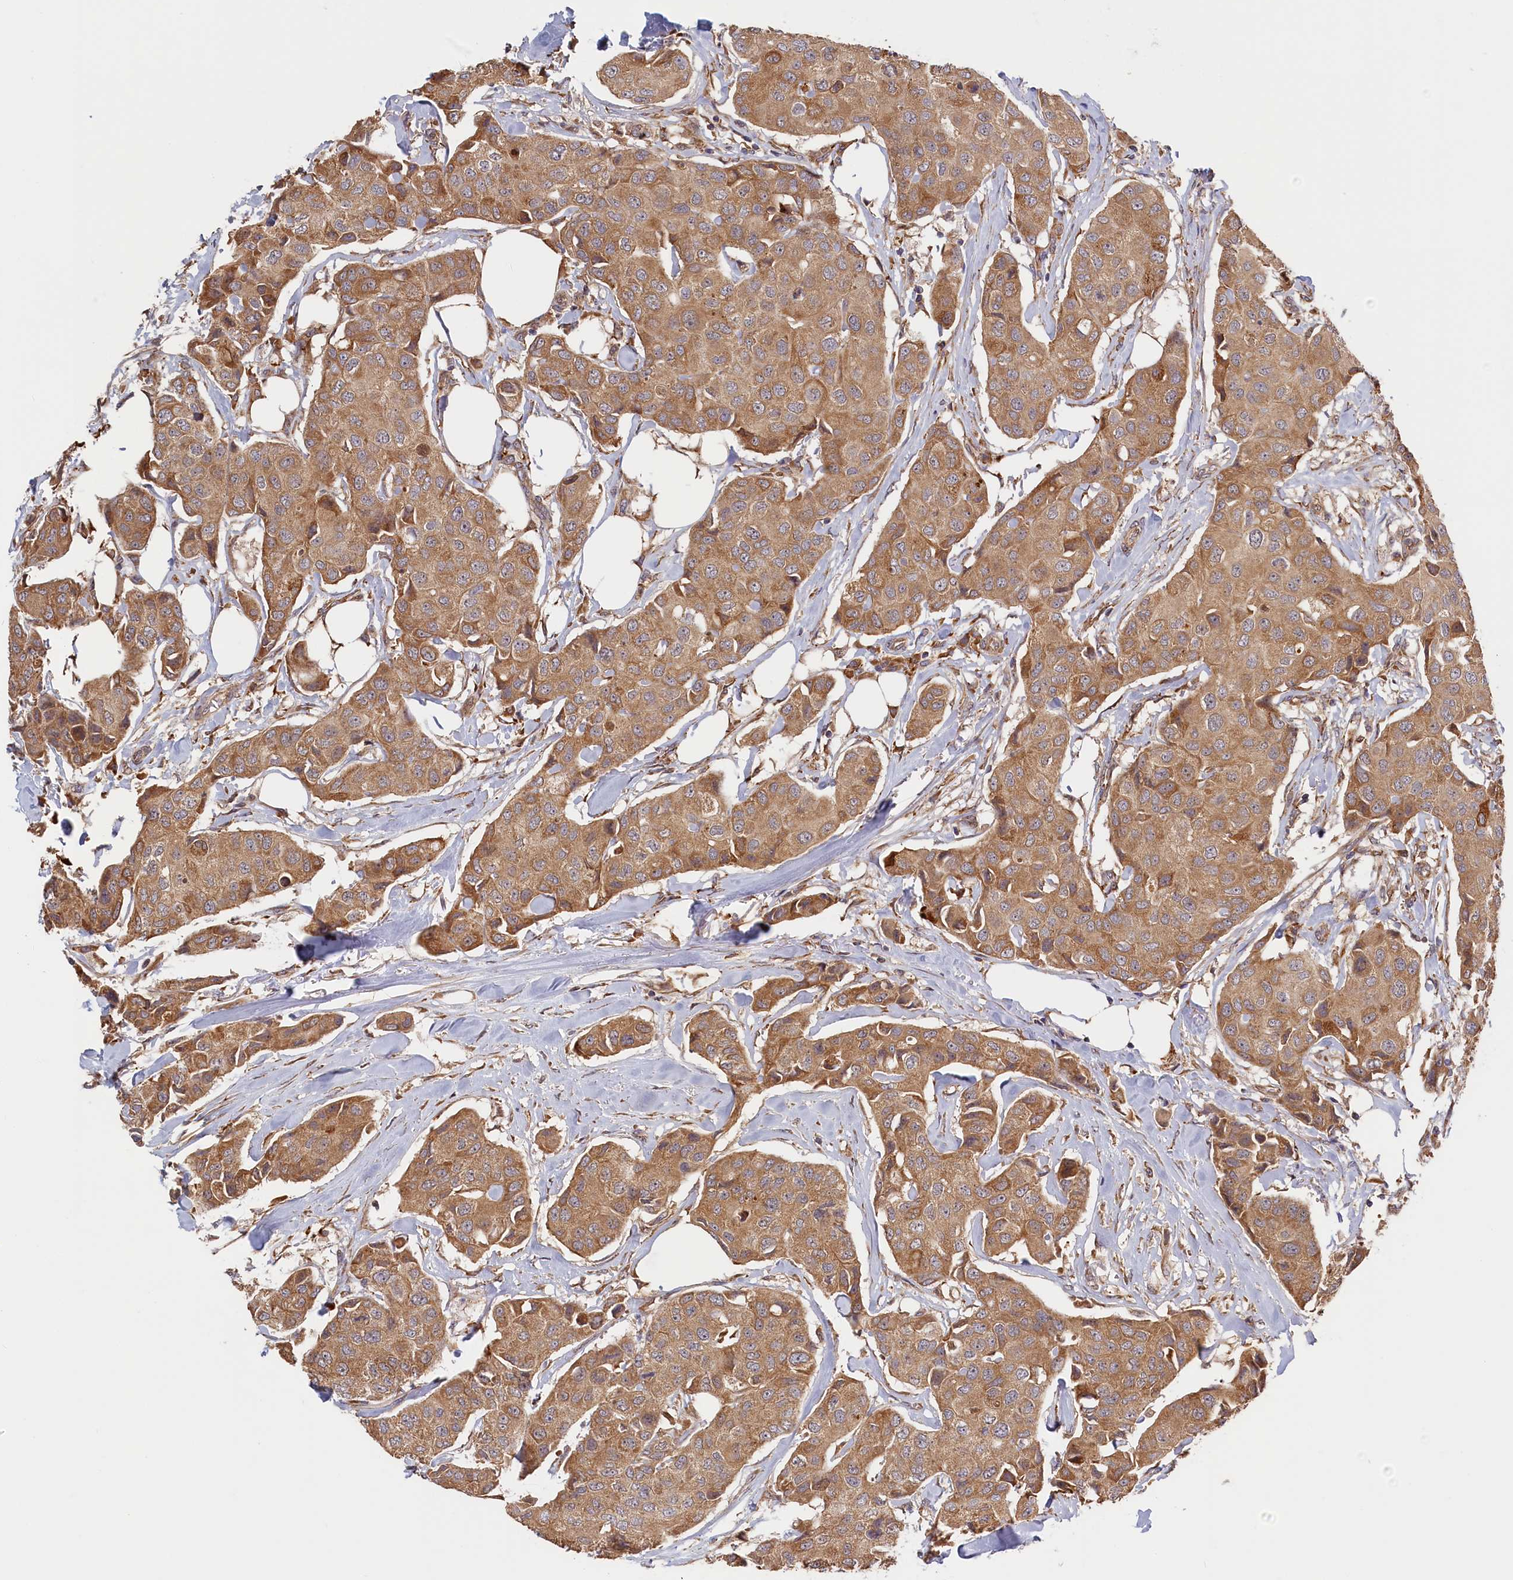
{"staining": {"intensity": "moderate", "quantity": ">75%", "location": "cytoplasmic/membranous"}, "tissue": "breast cancer", "cell_type": "Tumor cells", "image_type": "cancer", "snomed": [{"axis": "morphology", "description": "Duct carcinoma"}, {"axis": "topography", "description": "Breast"}], "caption": "Invasive ductal carcinoma (breast) stained for a protein reveals moderate cytoplasmic/membranous positivity in tumor cells.", "gene": "CEP44", "patient": {"sex": "female", "age": 80}}